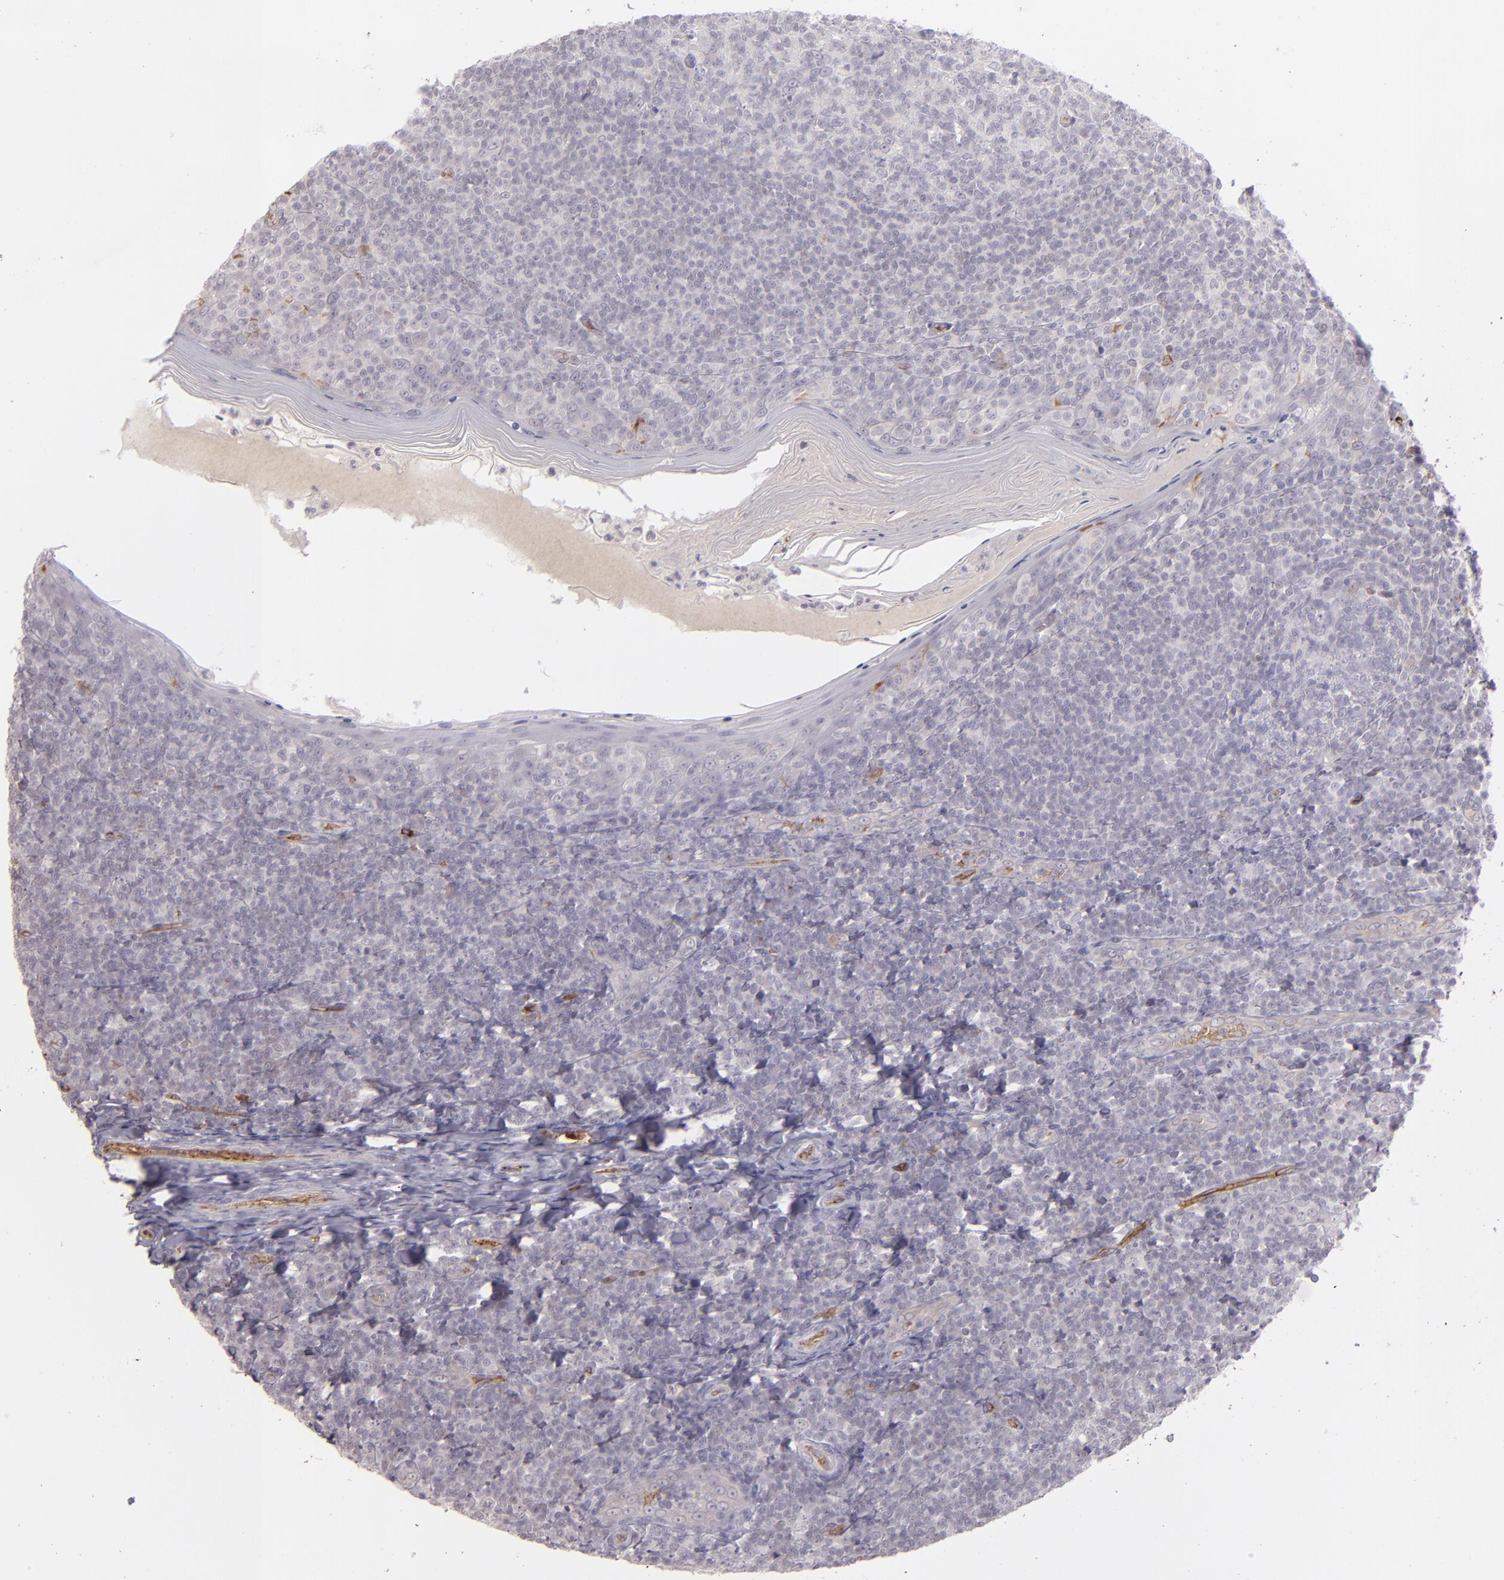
{"staining": {"intensity": "negative", "quantity": "none", "location": "none"}, "tissue": "tonsil", "cell_type": "Germinal center cells", "image_type": "normal", "snomed": [{"axis": "morphology", "description": "Normal tissue, NOS"}, {"axis": "topography", "description": "Tonsil"}], "caption": "This is a micrograph of immunohistochemistry staining of normal tonsil, which shows no positivity in germinal center cells.", "gene": "ACE", "patient": {"sex": "male", "age": 31}}